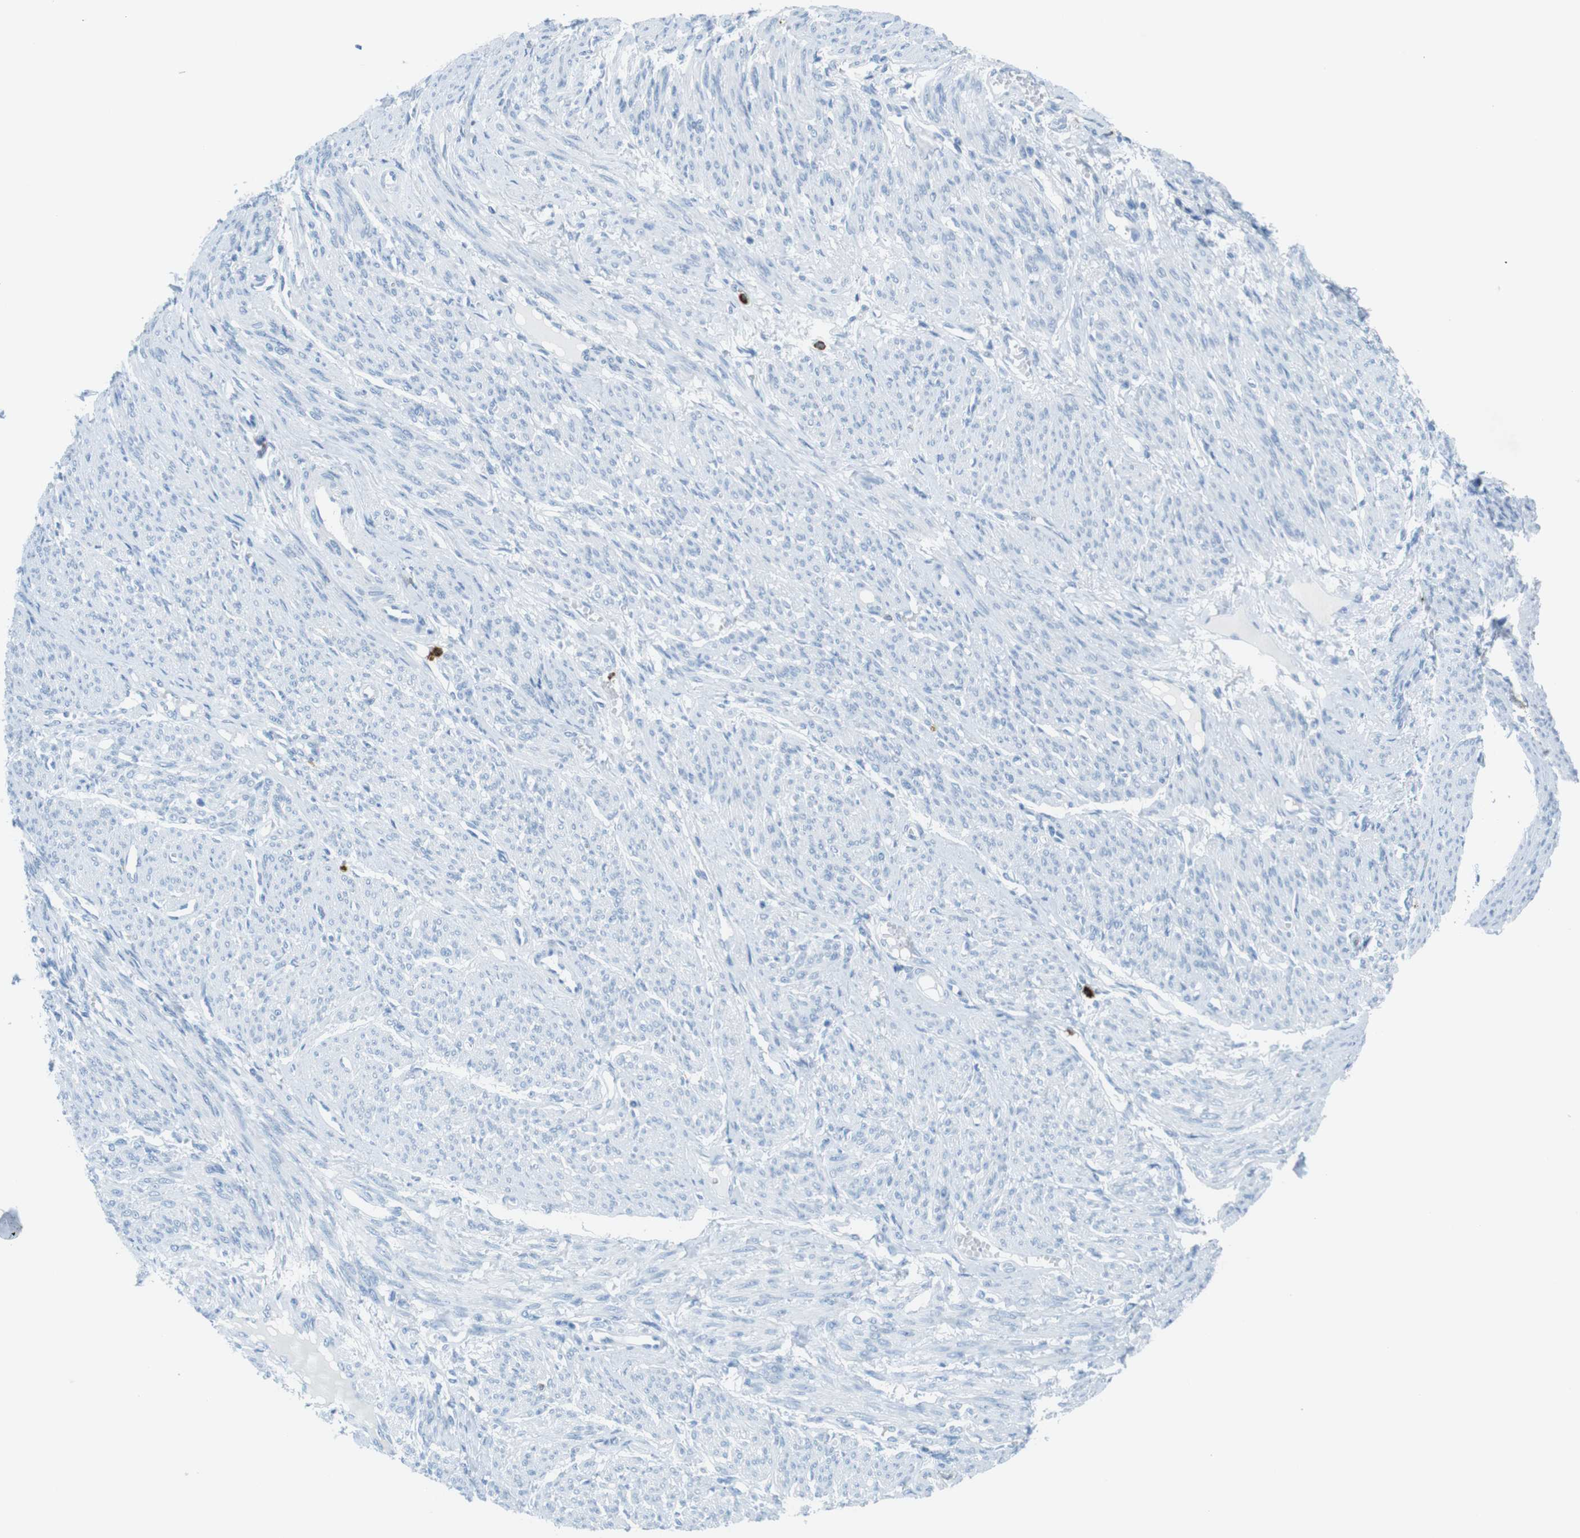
{"staining": {"intensity": "negative", "quantity": "none", "location": "none"}, "tissue": "smooth muscle", "cell_type": "Smooth muscle cells", "image_type": "normal", "snomed": [{"axis": "morphology", "description": "Normal tissue, NOS"}, {"axis": "topography", "description": "Smooth muscle"}], "caption": "Immunohistochemistry (IHC) micrograph of benign smooth muscle stained for a protein (brown), which demonstrates no positivity in smooth muscle cells. Brightfield microscopy of IHC stained with DAB (3,3'-diaminobenzidine) (brown) and hematoxylin (blue), captured at high magnification.", "gene": "MCEMP1", "patient": {"sex": "female", "age": 65}}